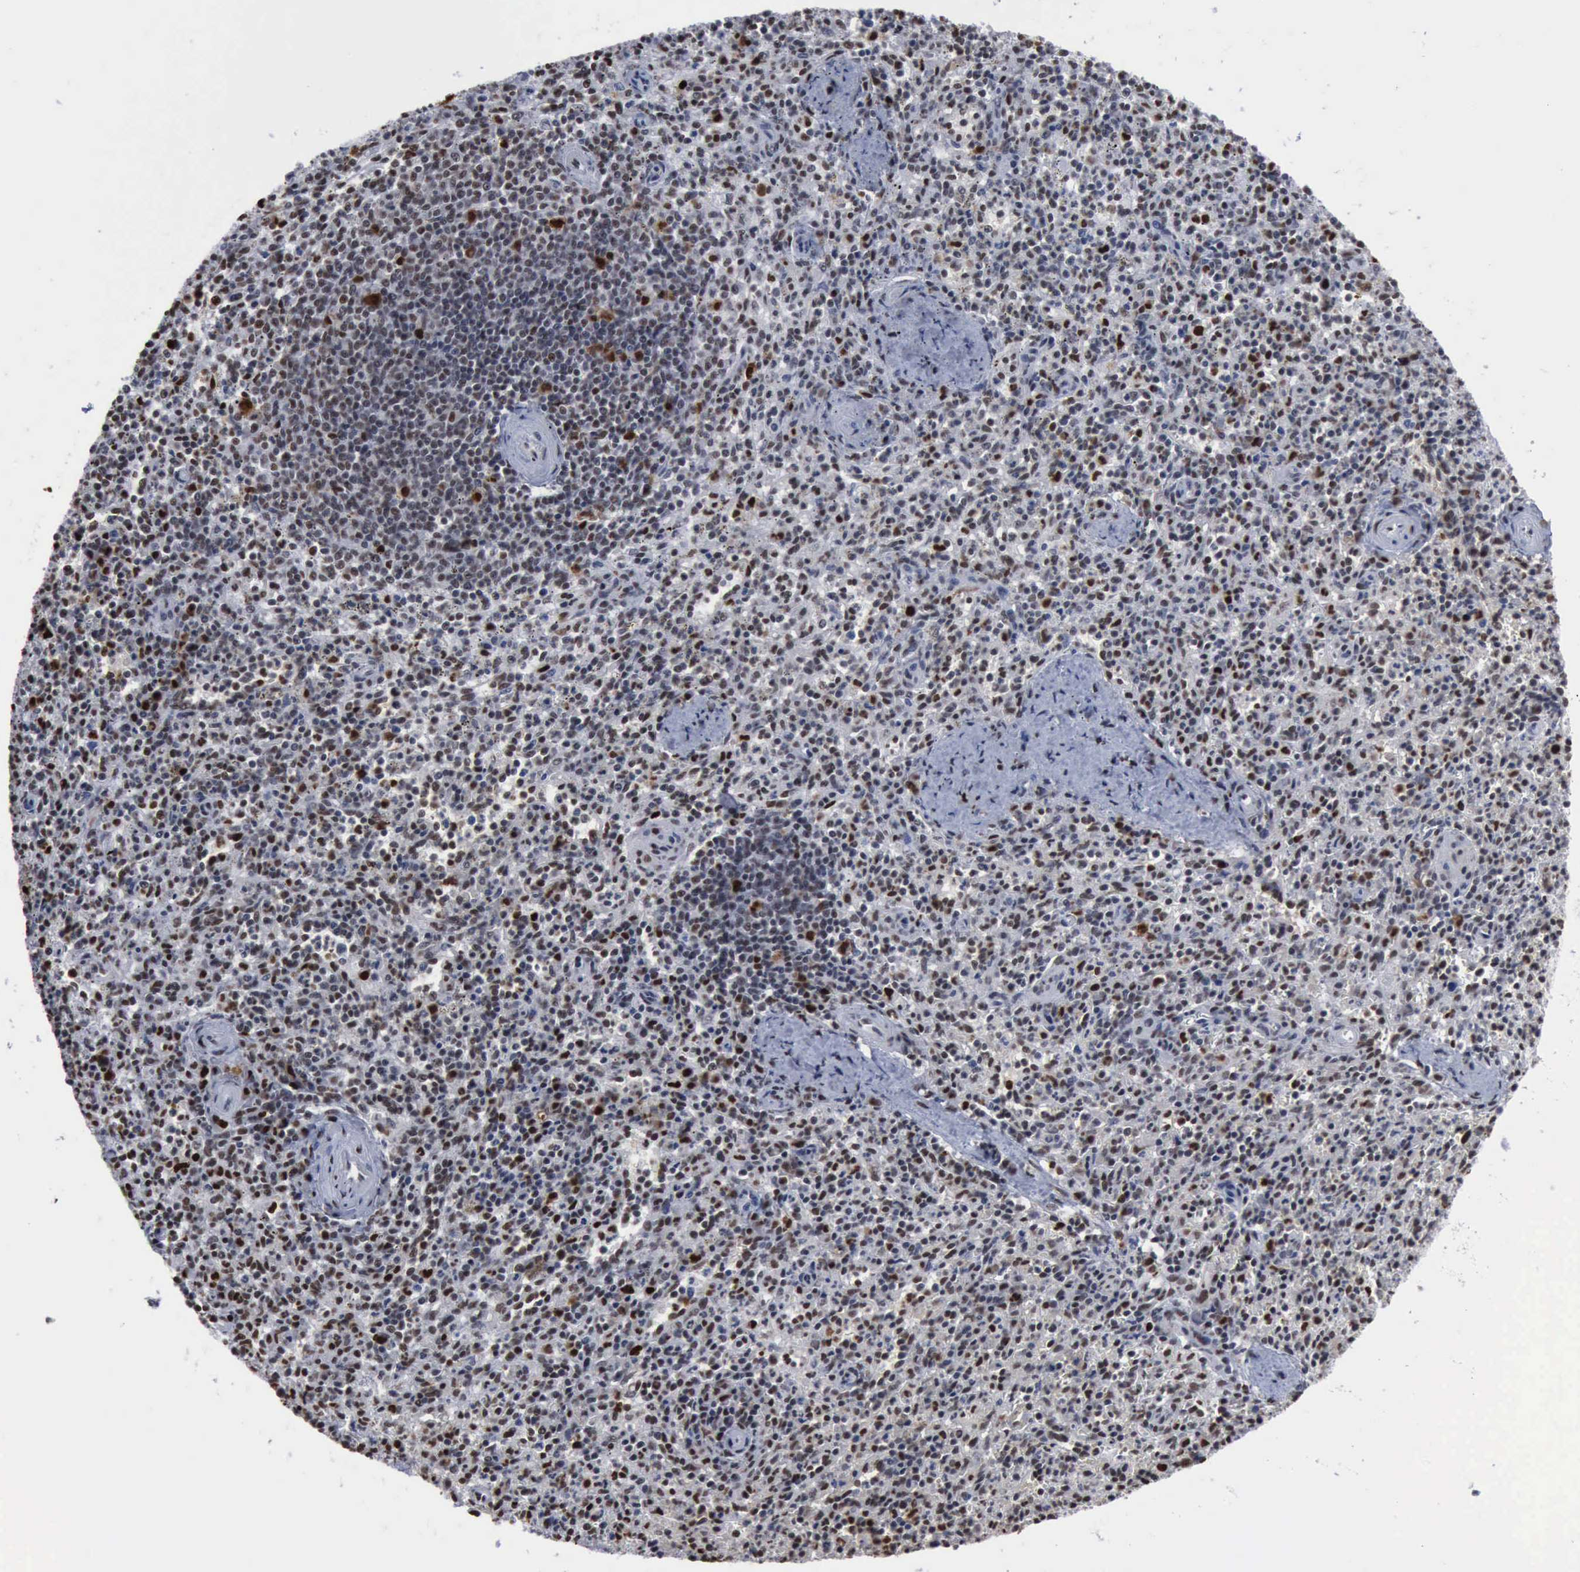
{"staining": {"intensity": "moderate", "quantity": "25%-75%", "location": "nuclear"}, "tissue": "spleen", "cell_type": "Cells in red pulp", "image_type": "normal", "snomed": [{"axis": "morphology", "description": "Normal tissue, NOS"}, {"axis": "topography", "description": "Spleen"}], "caption": "Immunohistochemical staining of unremarkable spleen displays medium levels of moderate nuclear staining in approximately 25%-75% of cells in red pulp.", "gene": "PCNA", "patient": {"sex": "male", "age": 72}}